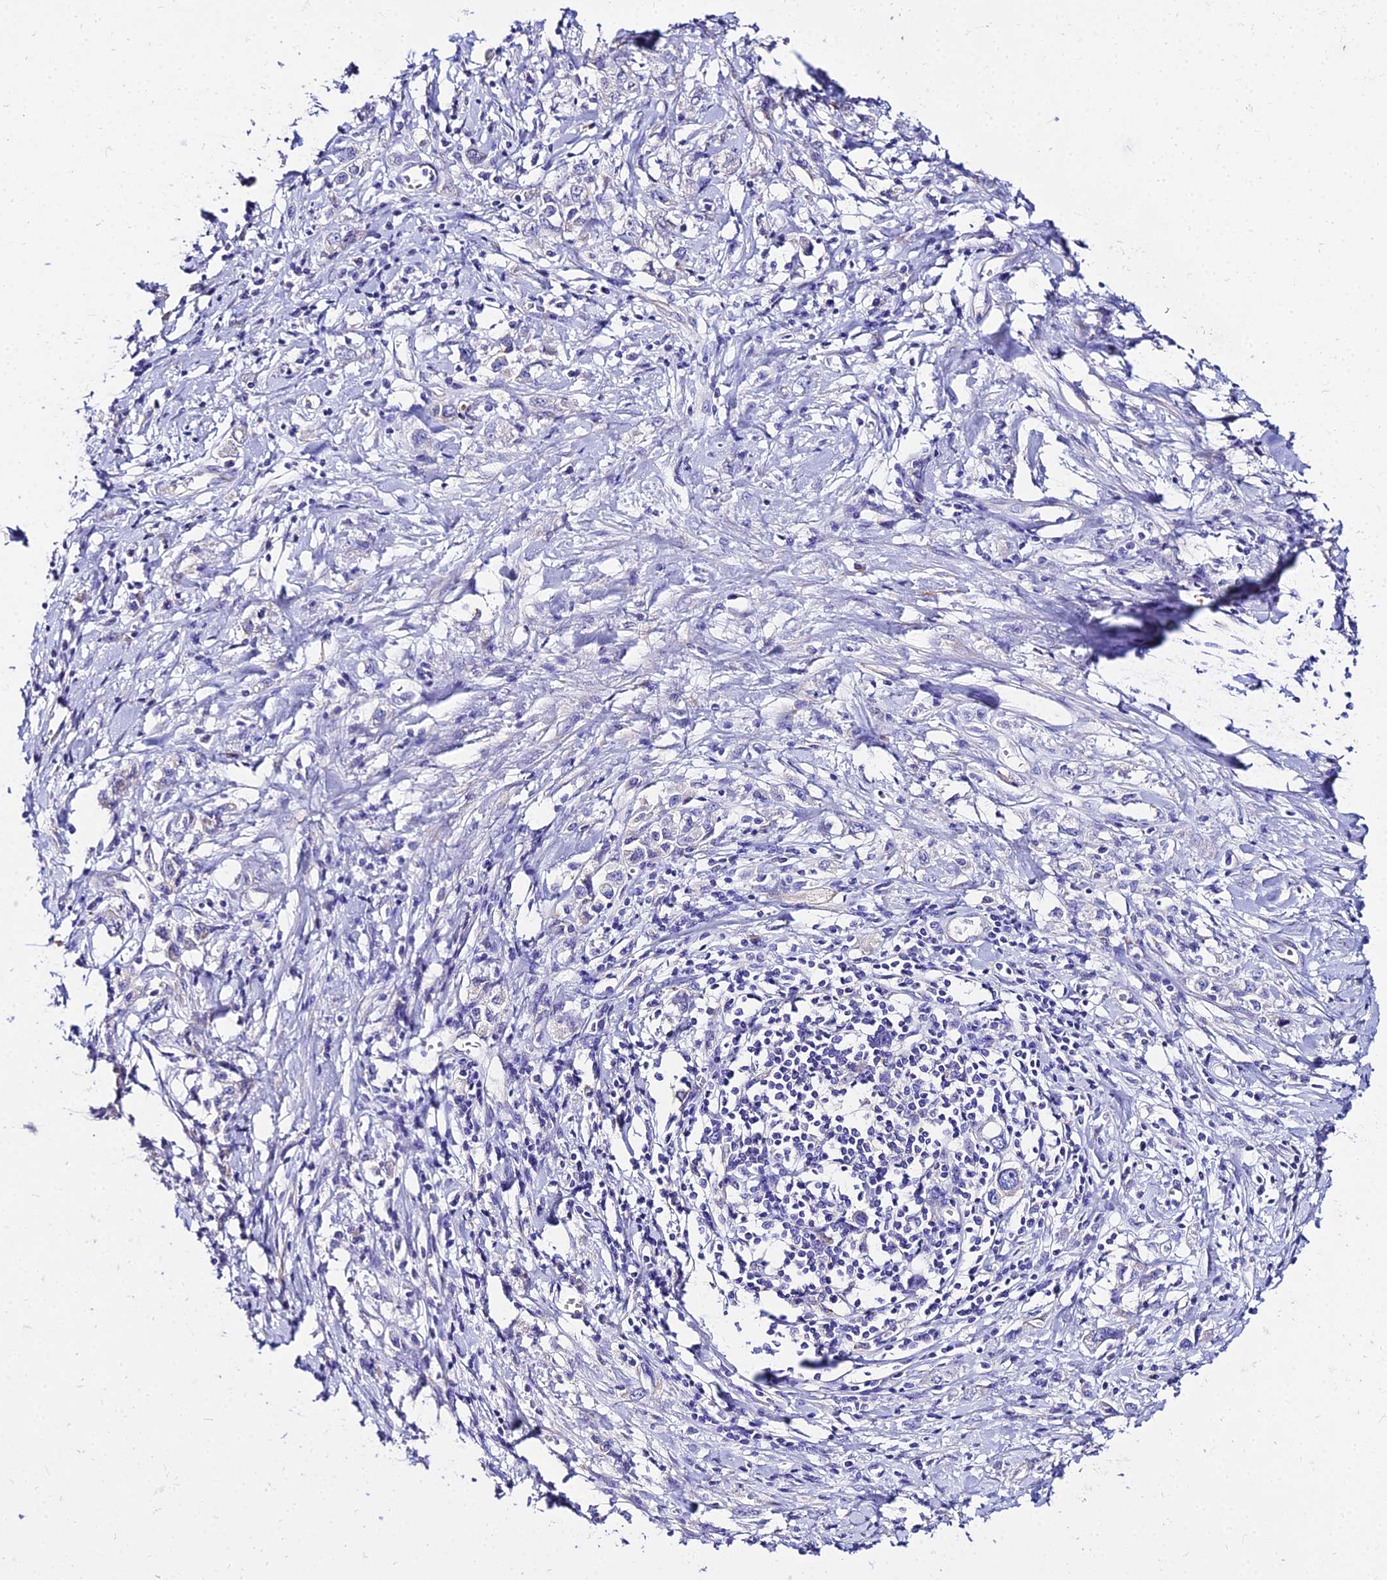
{"staining": {"intensity": "negative", "quantity": "none", "location": "none"}, "tissue": "stomach cancer", "cell_type": "Tumor cells", "image_type": "cancer", "snomed": [{"axis": "morphology", "description": "Adenocarcinoma, NOS"}, {"axis": "topography", "description": "Stomach"}], "caption": "The immunohistochemistry photomicrograph has no significant staining in tumor cells of stomach adenocarcinoma tissue.", "gene": "TUBA3D", "patient": {"sex": "female", "age": 76}}